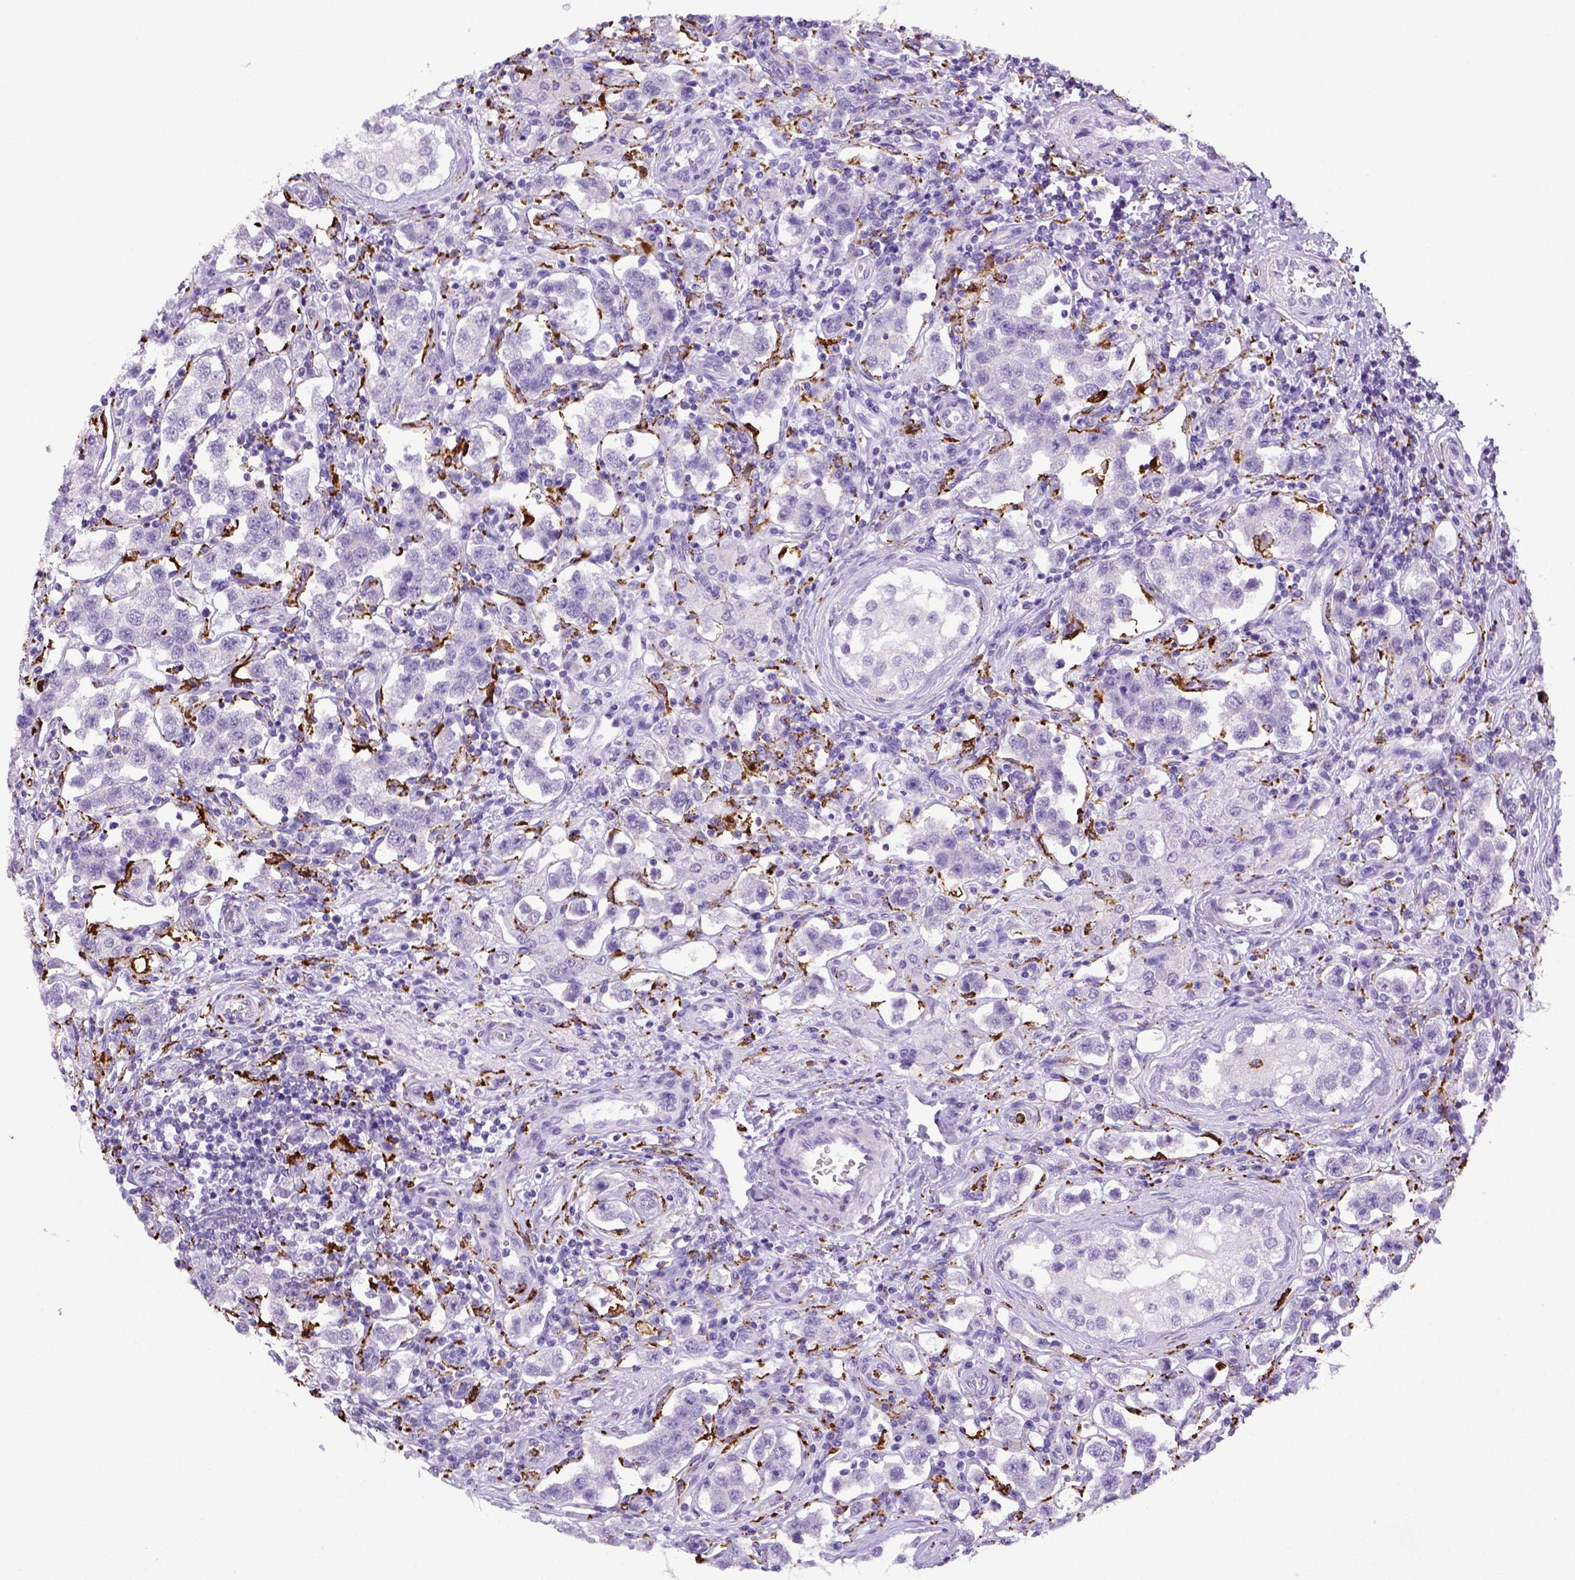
{"staining": {"intensity": "negative", "quantity": "none", "location": "none"}, "tissue": "testis cancer", "cell_type": "Tumor cells", "image_type": "cancer", "snomed": [{"axis": "morphology", "description": "Seminoma, NOS"}, {"axis": "topography", "description": "Testis"}], "caption": "High power microscopy photomicrograph of an immunohistochemistry histopathology image of testis cancer (seminoma), revealing no significant staining in tumor cells.", "gene": "CD68", "patient": {"sex": "male", "age": 37}}